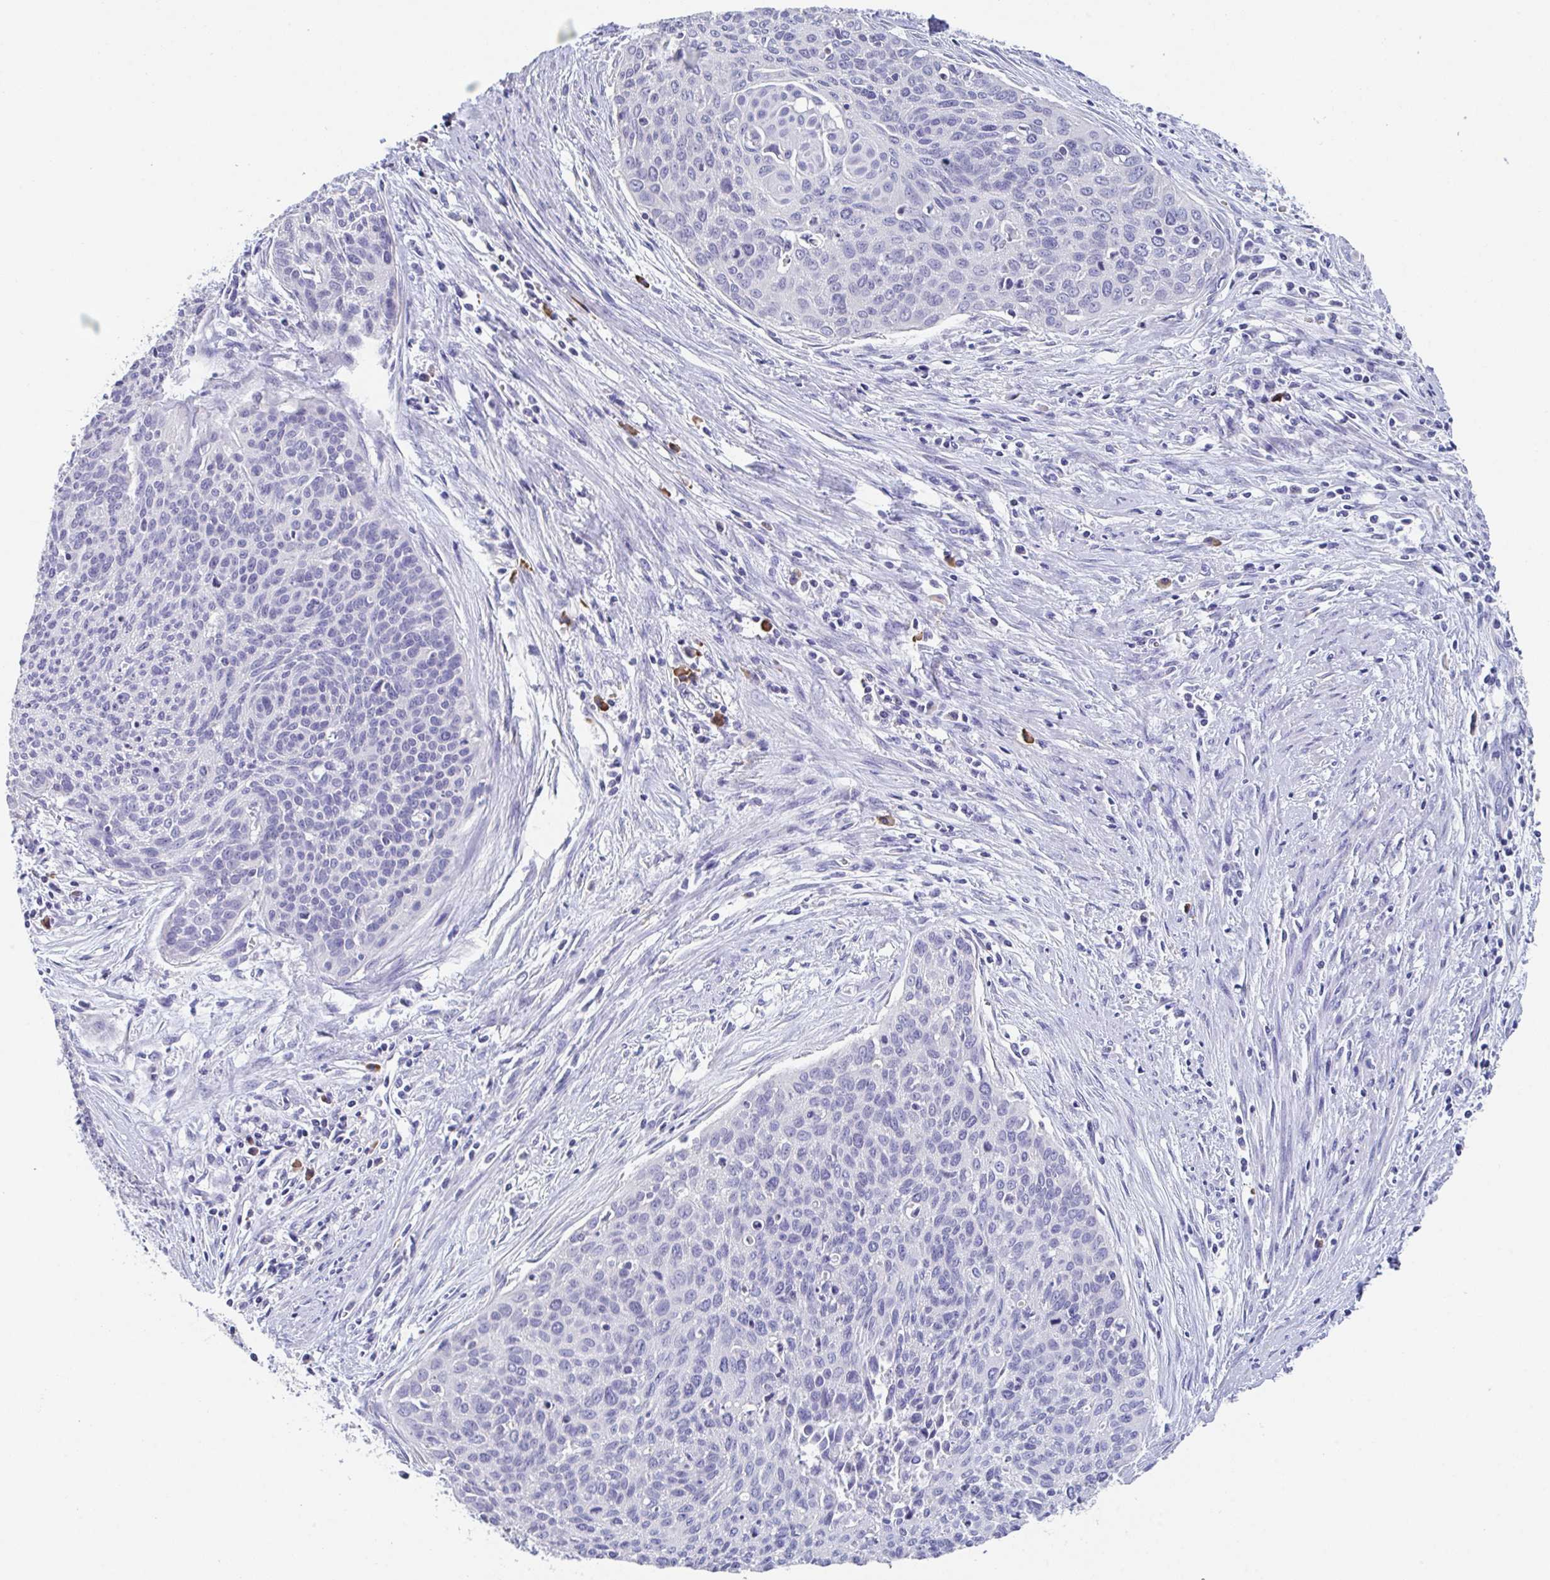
{"staining": {"intensity": "negative", "quantity": "none", "location": "none"}, "tissue": "cervical cancer", "cell_type": "Tumor cells", "image_type": "cancer", "snomed": [{"axis": "morphology", "description": "Squamous cell carcinoma, NOS"}, {"axis": "topography", "description": "Cervix"}], "caption": "Immunohistochemical staining of human cervical cancer (squamous cell carcinoma) exhibits no significant expression in tumor cells.", "gene": "LRRC58", "patient": {"sex": "female", "age": 55}}